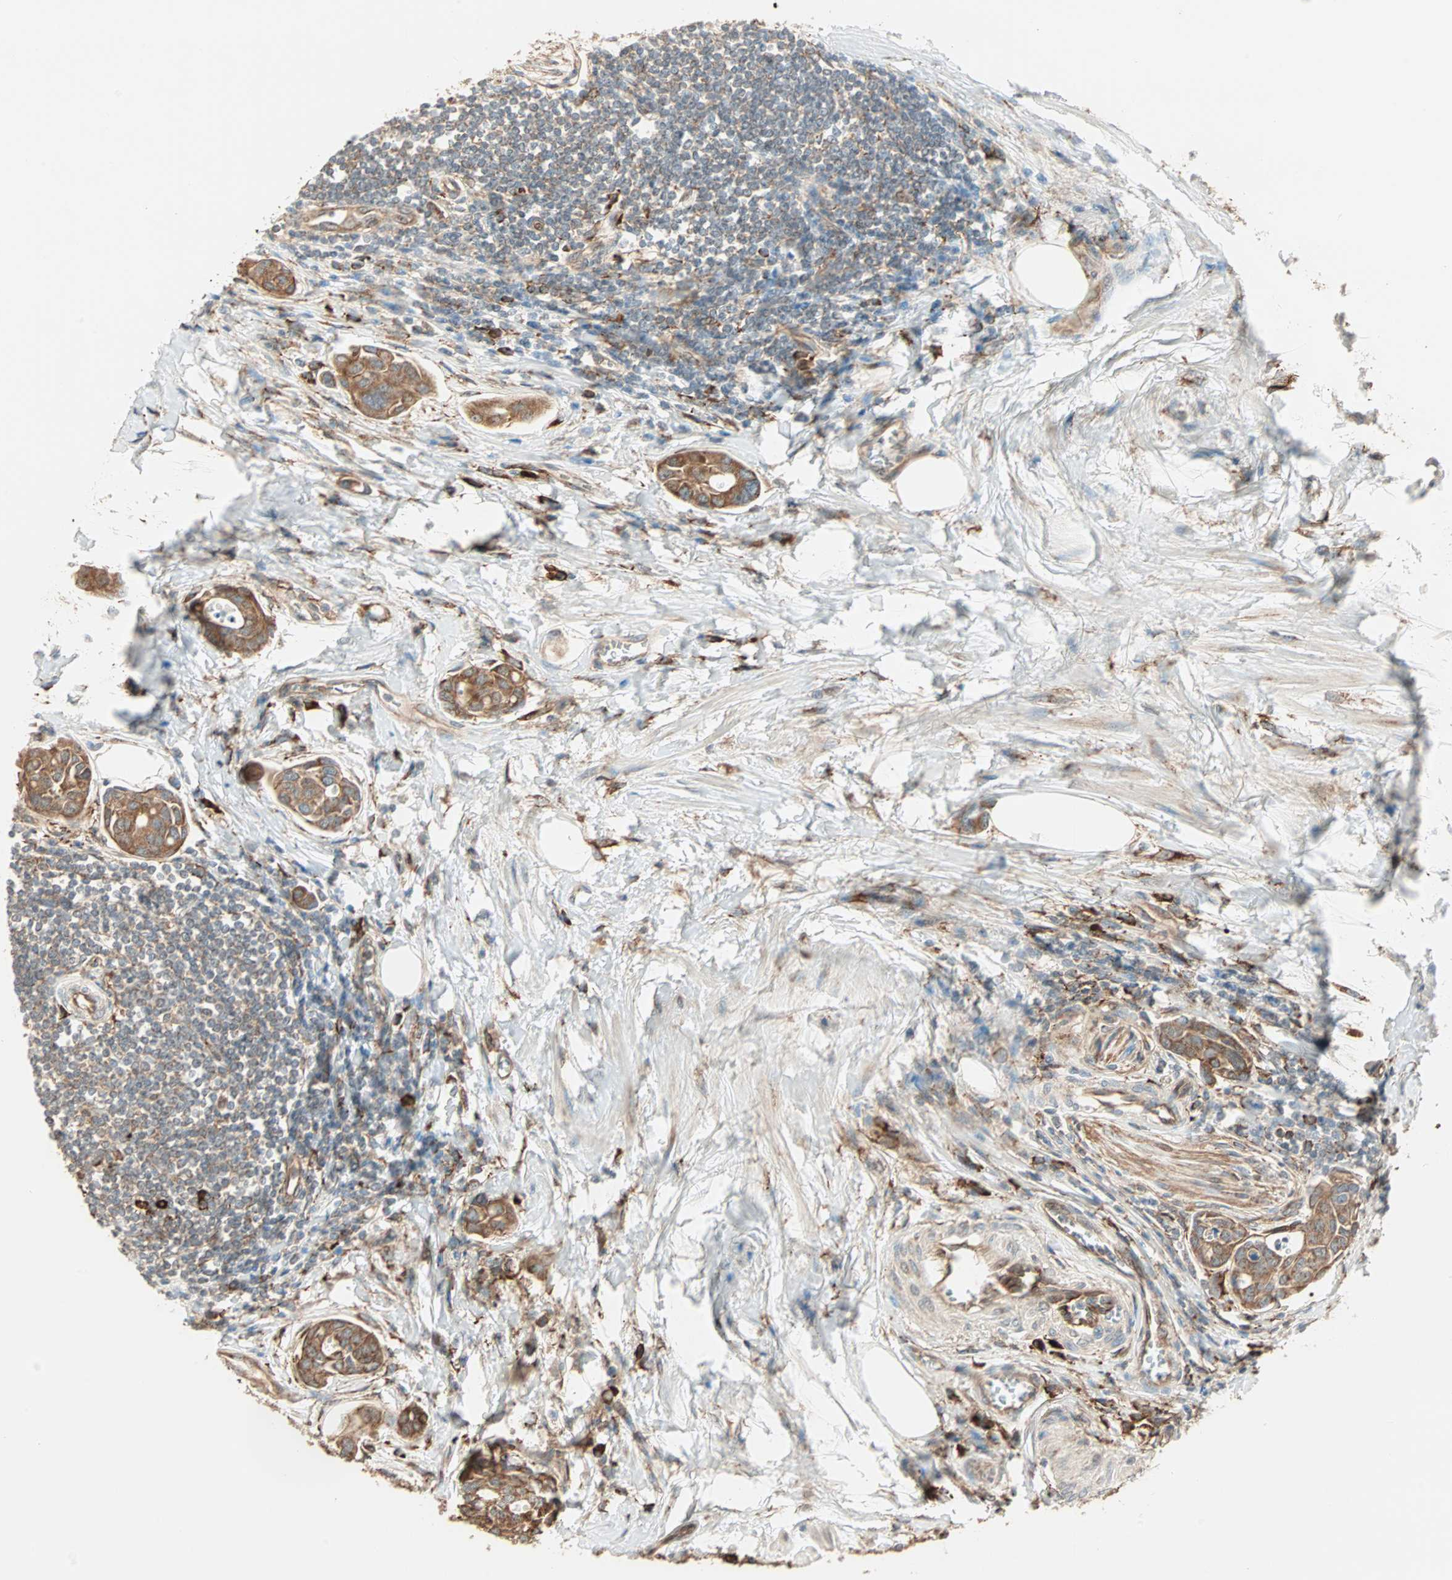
{"staining": {"intensity": "moderate", "quantity": ">75%", "location": "cytoplasmic/membranous"}, "tissue": "urothelial cancer", "cell_type": "Tumor cells", "image_type": "cancer", "snomed": [{"axis": "morphology", "description": "Urothelial carcinoma, High grade"}, {"axis": "topography", "description": "Urinary bladder"}], "caption": "The micrograph reveals a brown stain indicating the presence of a protein in the cytoplasmic/membranous of tumor cells in high-grade urothelial carcinoma. The protein is stained brown, and the nuclei are stained in blue (DAB (3,3'-diaminobenzidine) IHC with brightfield microscopy, high magnification).", "gene": "P4HA1", "patient": {"sex": "male", "age": 78}}